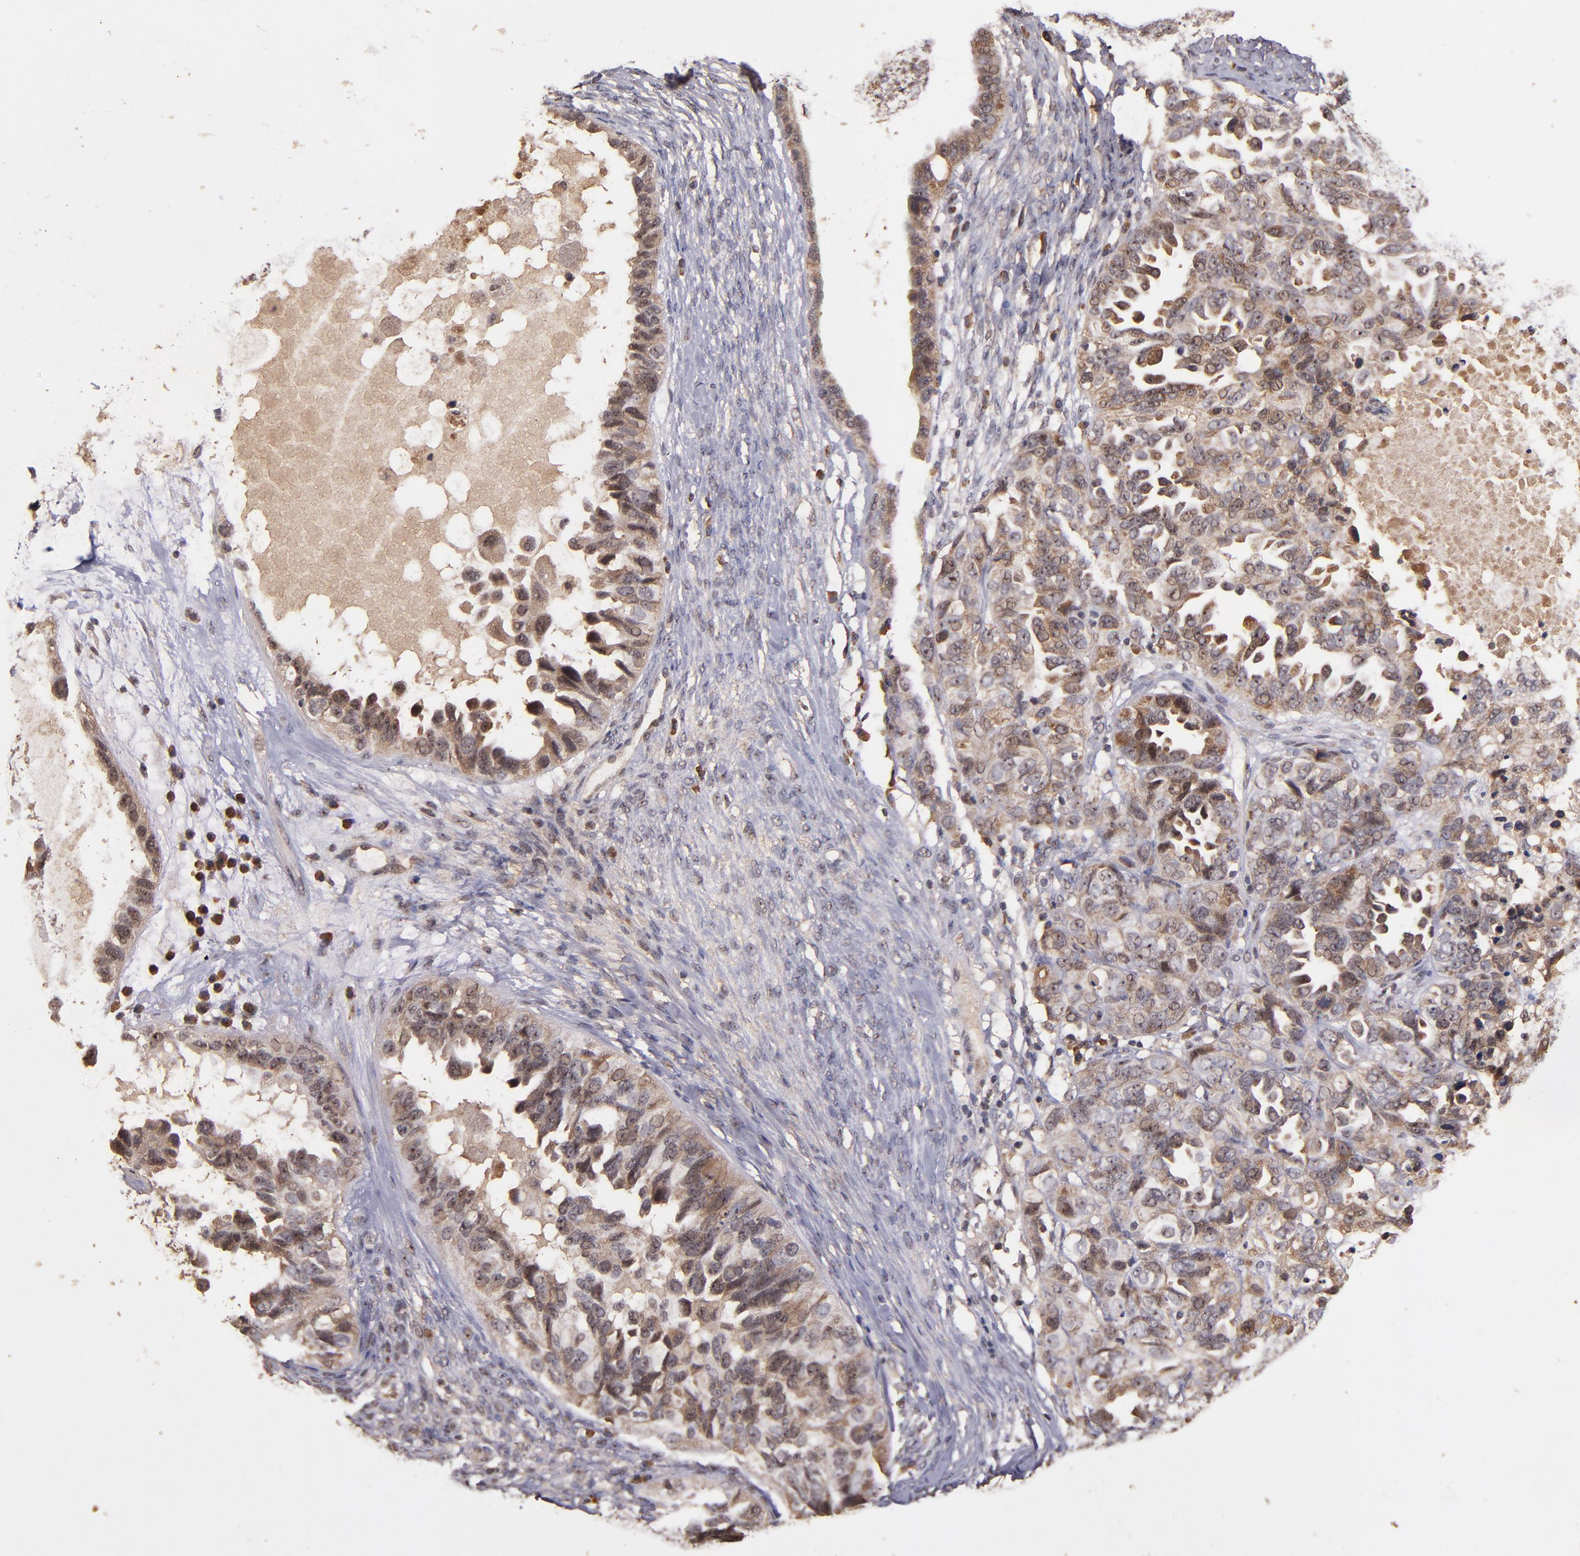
{"staining": {"intensity": "moderate", "quantity": ">75%", "location": "cytoplasmic/membranous"}, "tissue": "ovarian cancer", "cell_type": "Tumor cells", "image_type": "cancer", "snomed": [{"axis": "morphology", "description": "Cystadenocarcinoma, serous, NOS"}, {"axis": "topography", "description": "Ovary"}], "caption": "Moderate cytoplasmic/membranous positivity is present in approximately >75% of tumor cells in ovarian cancer.", "gene": "RIOK3", "patient": {"sex": "female", "age": 82}}